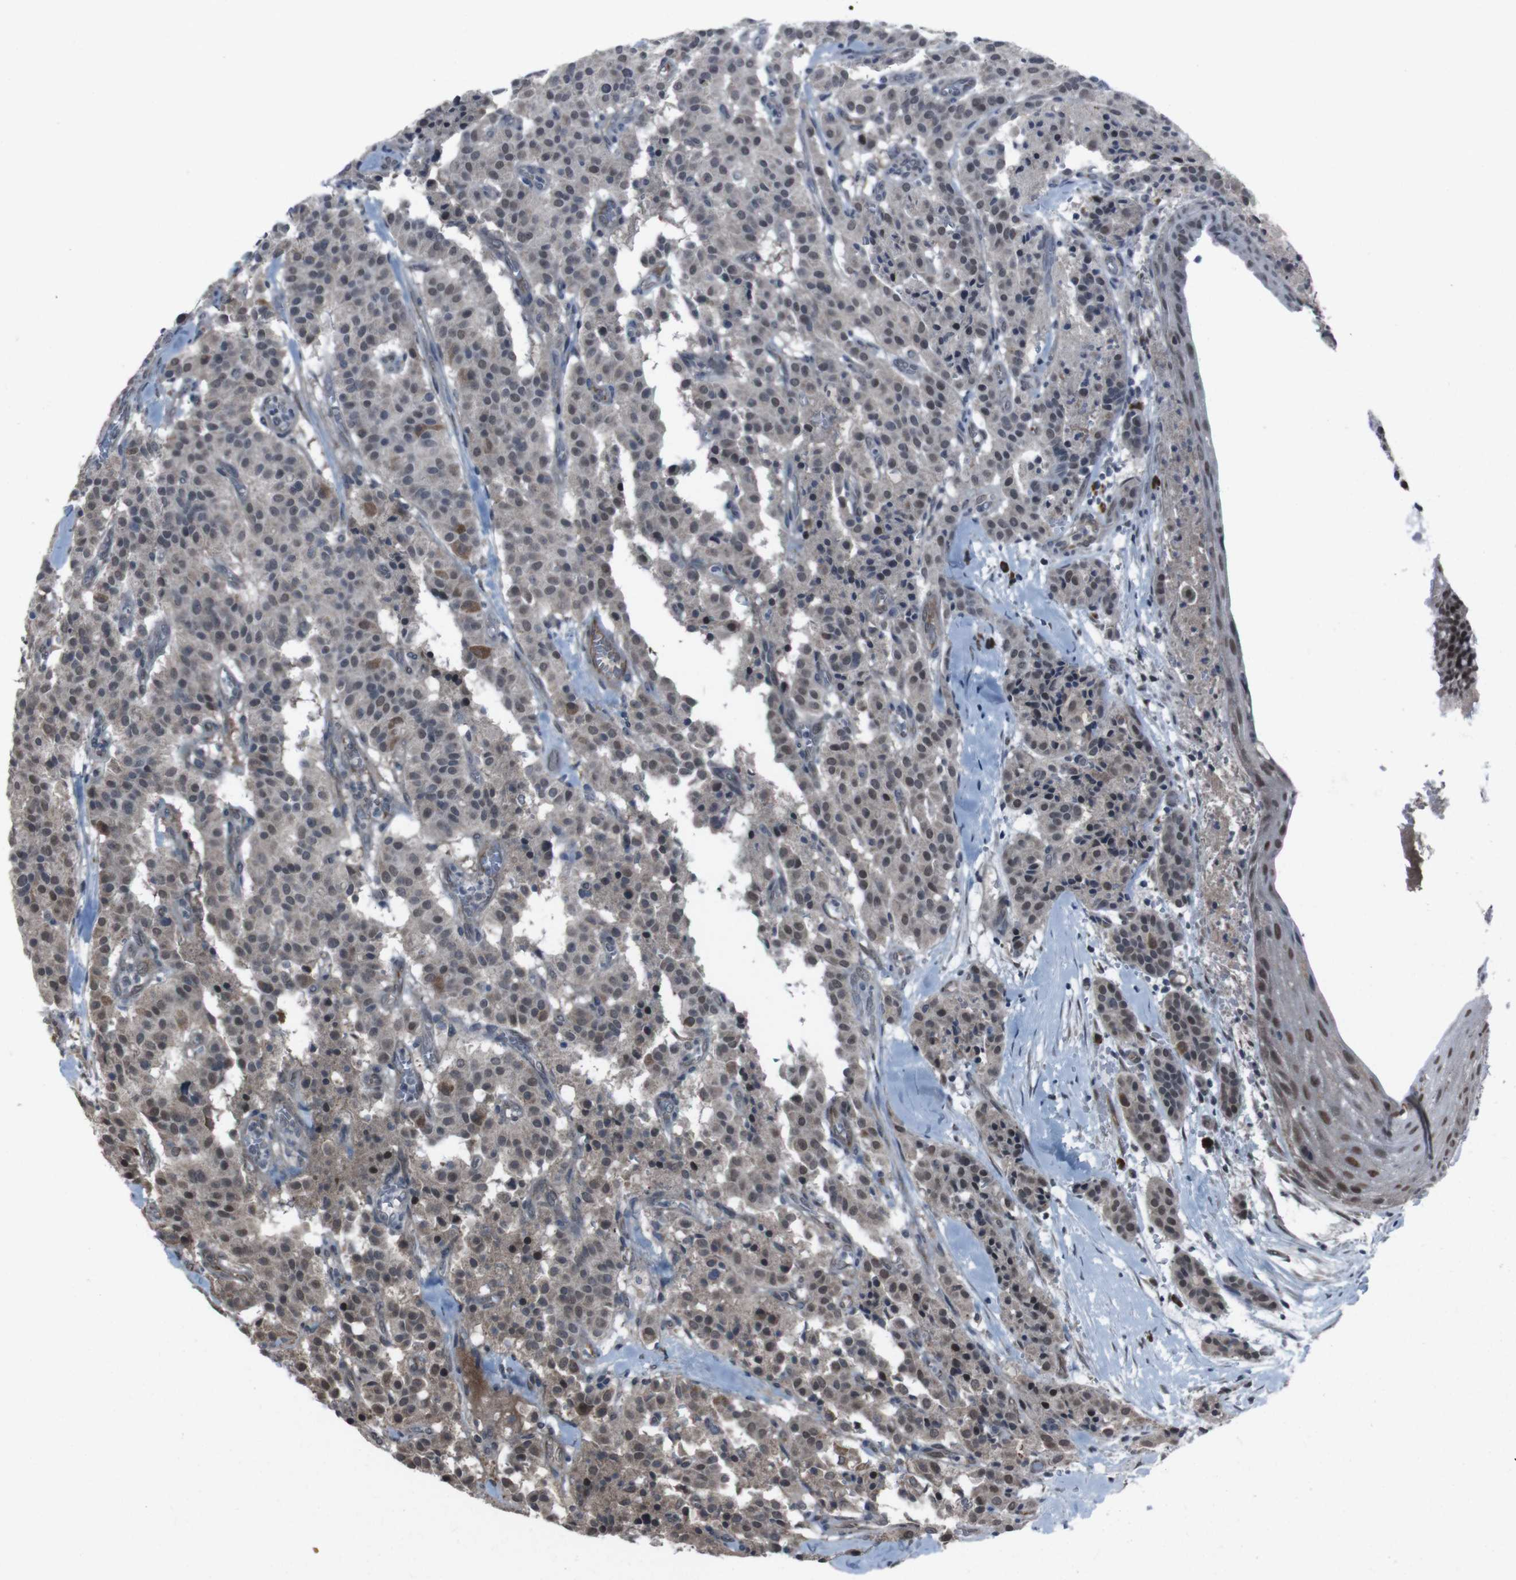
{"staining": {"intensity": "moderate", "quantity": "25%-75%", "location": "cytoplasmic/membranous,nuclear"}, "tissue": "carcinoid", "cell_type": "Tumor cells", "image_type": "cancer", "snomed": [{"axis": "morphology", "description": "Carcinoid, malignant, NOS"}, {"axis": "topography", "description": "Lung"}], "caption": "Malignant carcinoid stained with immunohistochemistry shows moderate cytoplasmic/membranous and nuclear staining in approximately 25%-75% of tumor cells.", "gene": "SS18L1", "patient": {"sex": "male", "age": 30}}